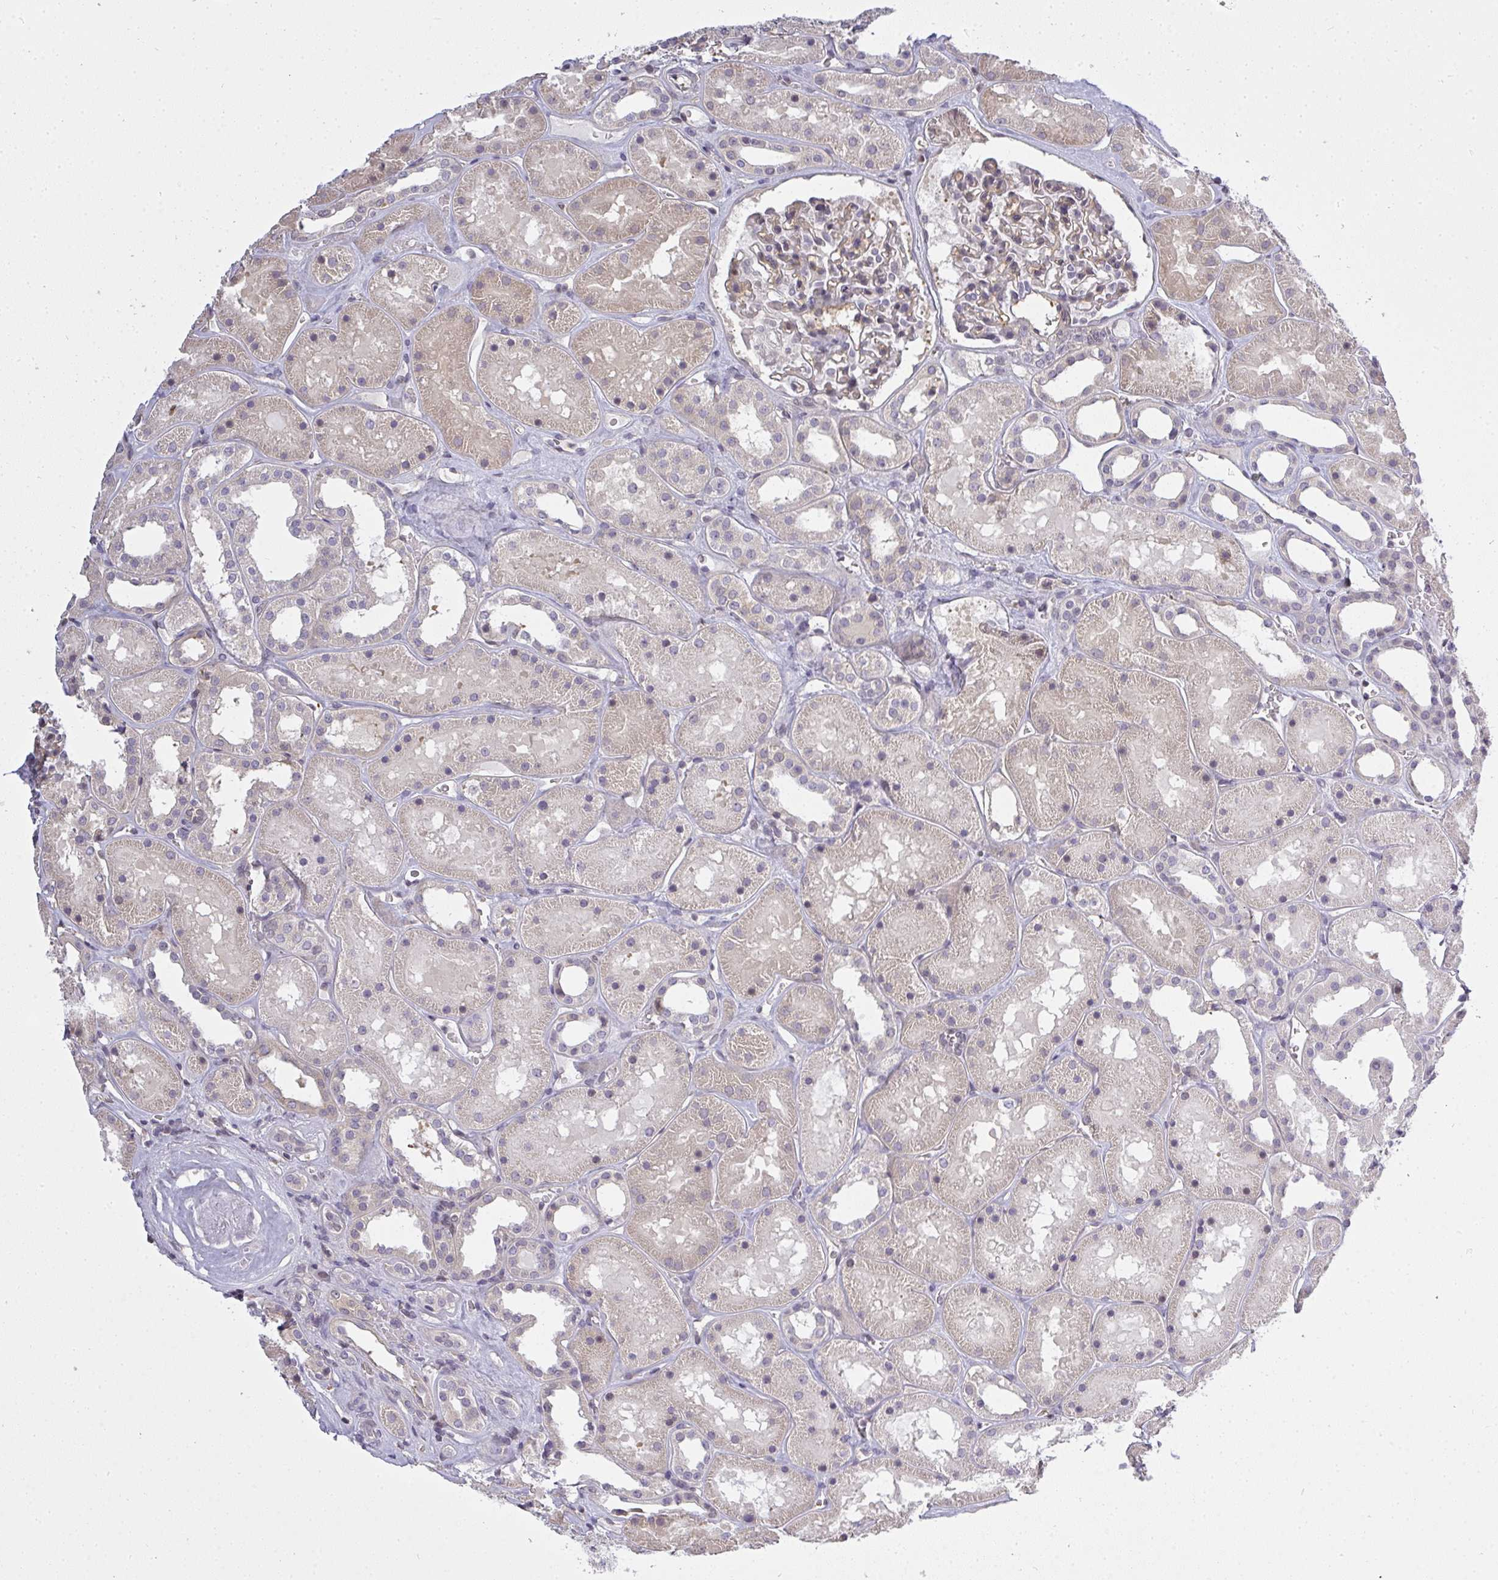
{"staining": {"intensity": "weak", "quantity": "25%-75%", "location": "cytoplasmic/membranous"}, "tissue": "kidney", "cell_type": "Cells in glomeruli", "image_type": "normal", "snomed": [{"axis": "morphology", "description": "Normal tissue, NOS"}, {"axis": "topography", "description": "Kidney"}], "caption": "Weak cytoplasmic/membranous staining for a protein is present in approximately 25%-75% of cells in glomeruli of normal kidney using immunohistochemistry (IHC).", "gene": "GSDMB", "patient": {"sex": "female", "age": 41}}